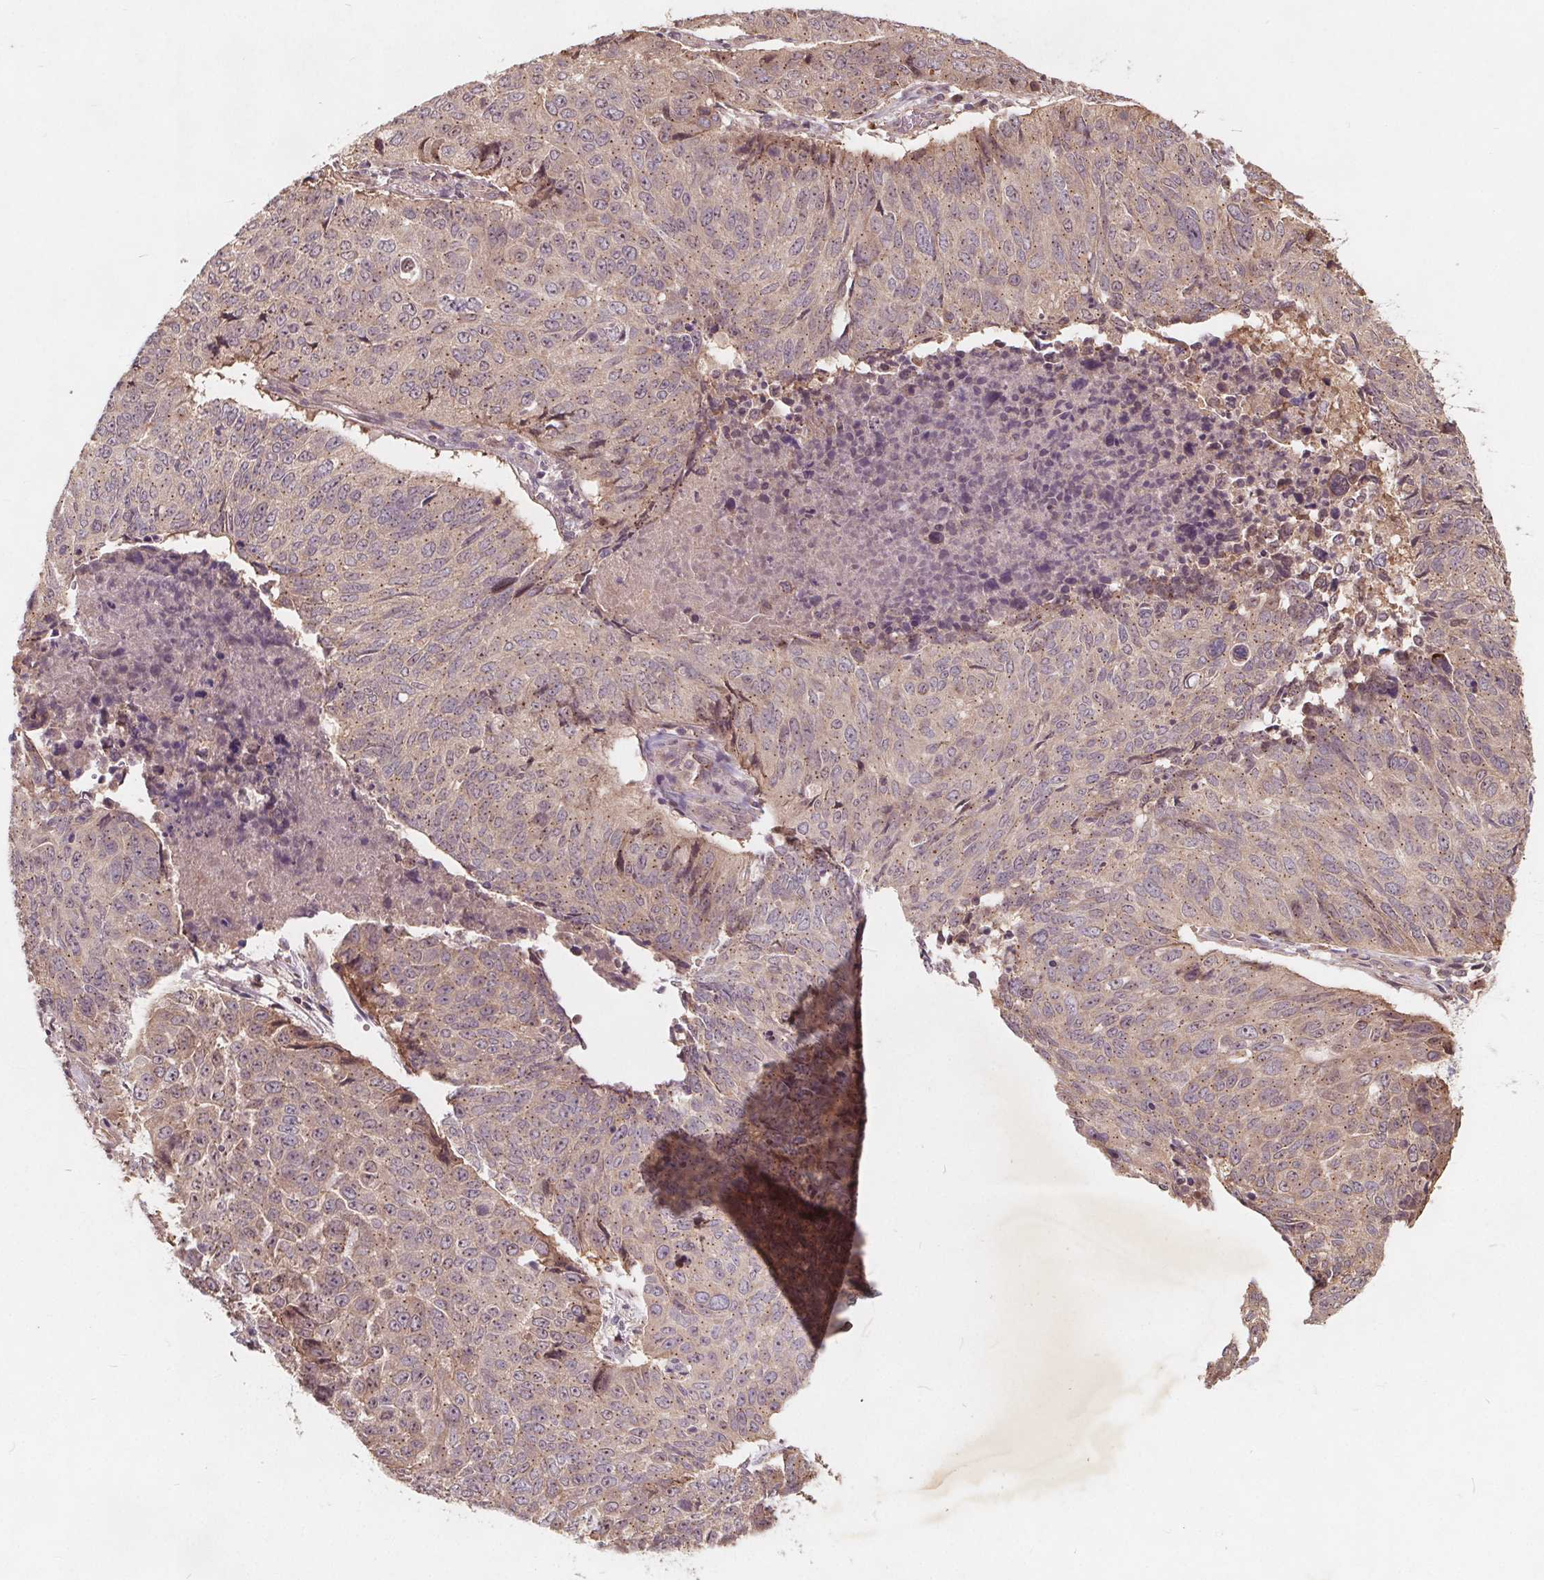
{"staining": {"intensity": "negative", "quantity": "none", "location": "none"}, "tissue": "lung cancer", "cell_type": "Tumor cells", "image_type": "cancer", "snomed": [{"axis": "morphology", "description": "Normal tissue, NOS"}, {"axis": "morphology", "description": "Squamous cell carcinoma, NOS"}, {"axis": "topography", "description": "Bronchus"}, {"axis": "topography", "description": "Lung"}], "caption": "Tumor cells show no significant protein expression in lung cancer (squamous cell carcinoma). The staining is performed using DAB brown chromogen with nuclei counter-stained in using hematoxylin.", "gene": "CSNK1G2", "patient": {"sex": "male", "age": 64}}